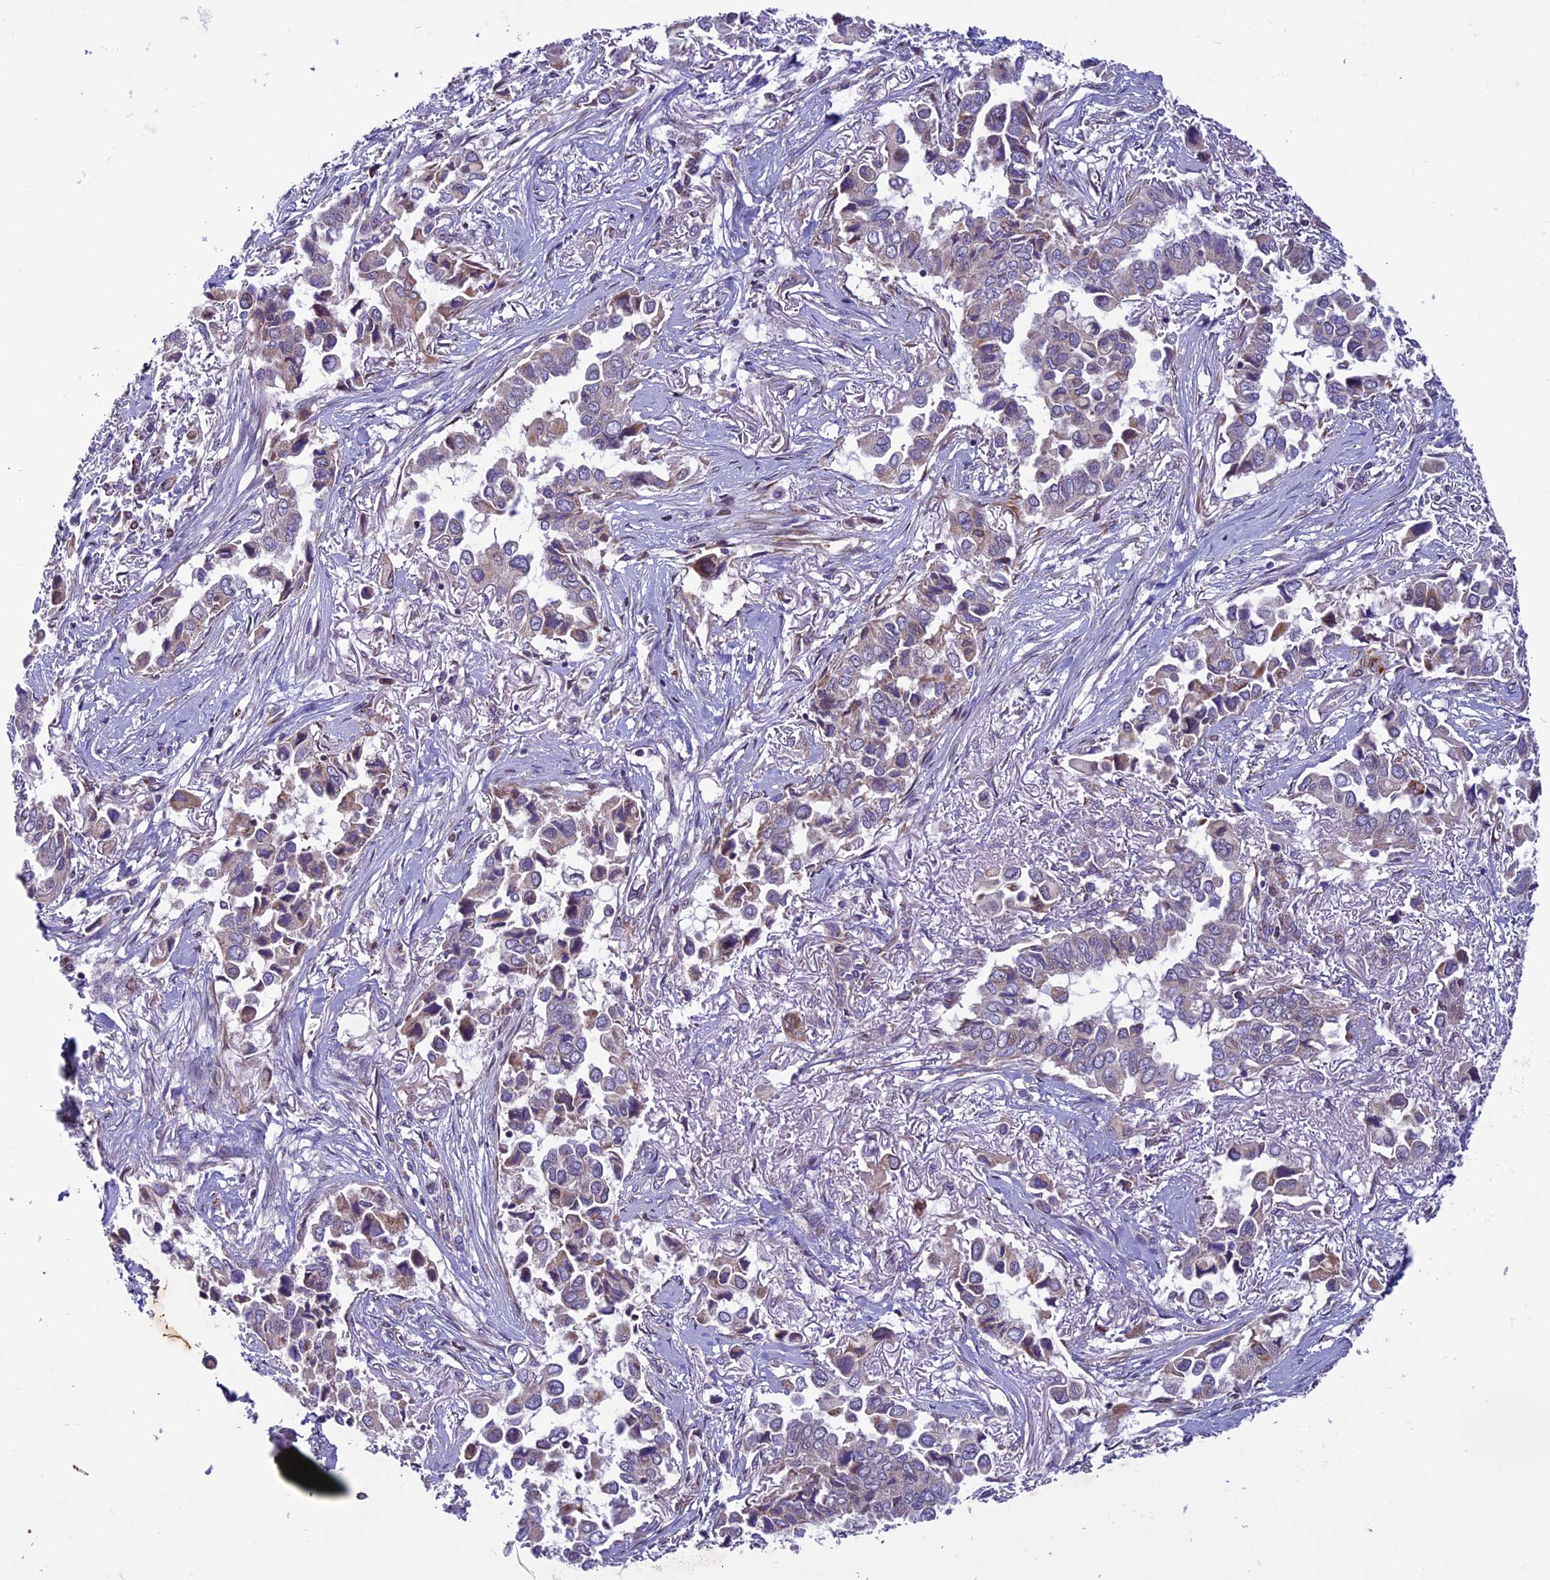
{"staining": {"intensity": "weak", "quantity": "25%-75%", "location": "cytoplasmic/membranous"}, "tissue": "lung cancer", "cell_type": "Tumor cells", "image_type": "cancer", "snomed": [{"axis": "morphology", "description": "Adenocarcinoma, NOS"}, {"axis": "topography", "description": "Lung"}], "caption": "High-power microscopy captured an immunohistochemistry (IHC) photomicrograph of lung cancer, revealing weak cytoplasmic/membranous expression in about 25%-75% of tumor cells. The staining was performed using DAB, with brown indicating positive protein expression. Nuclei are stained blue with hematoxylin.", "gene": "MIEF2", "patient": {"sex": "female", "age": 76}}